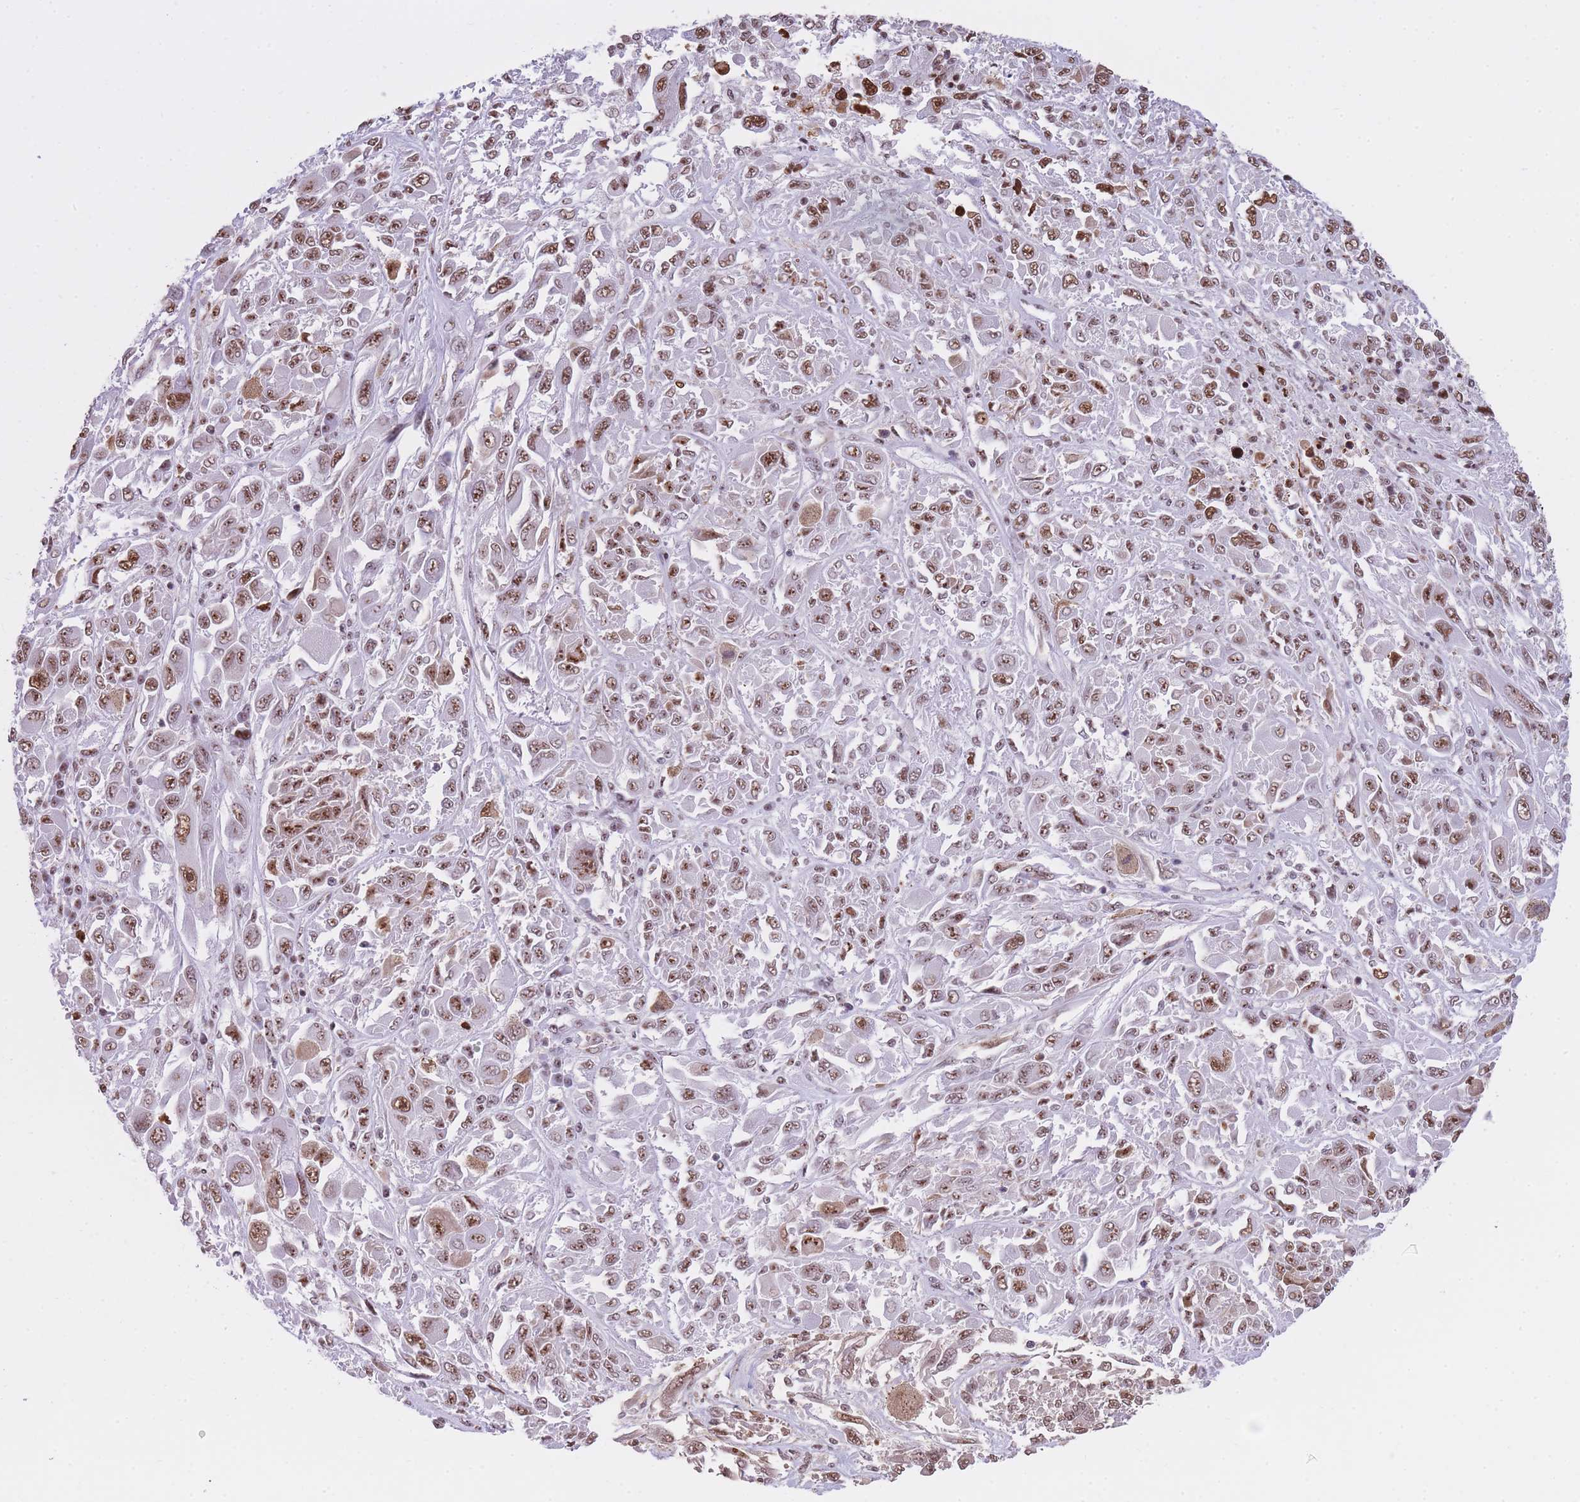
{"staining": {"intensity": "moderate", "quantity": ">75%", "location": "nuclear"}, "tissue": "melanoma", "cell_type": "Tumor cells", "image_type": "cancer", "snomed": [{"axis": "morphology", "description": "Malignant melanoma, NOS"}, {"axis": "topography", "description": "Skin"}], "caption": "Moderate nuclear protein expression is present in about >75% of tumor cells in melanoma.", "gene": "EVC2", "patient": {"sex": "female", "age": 91}}